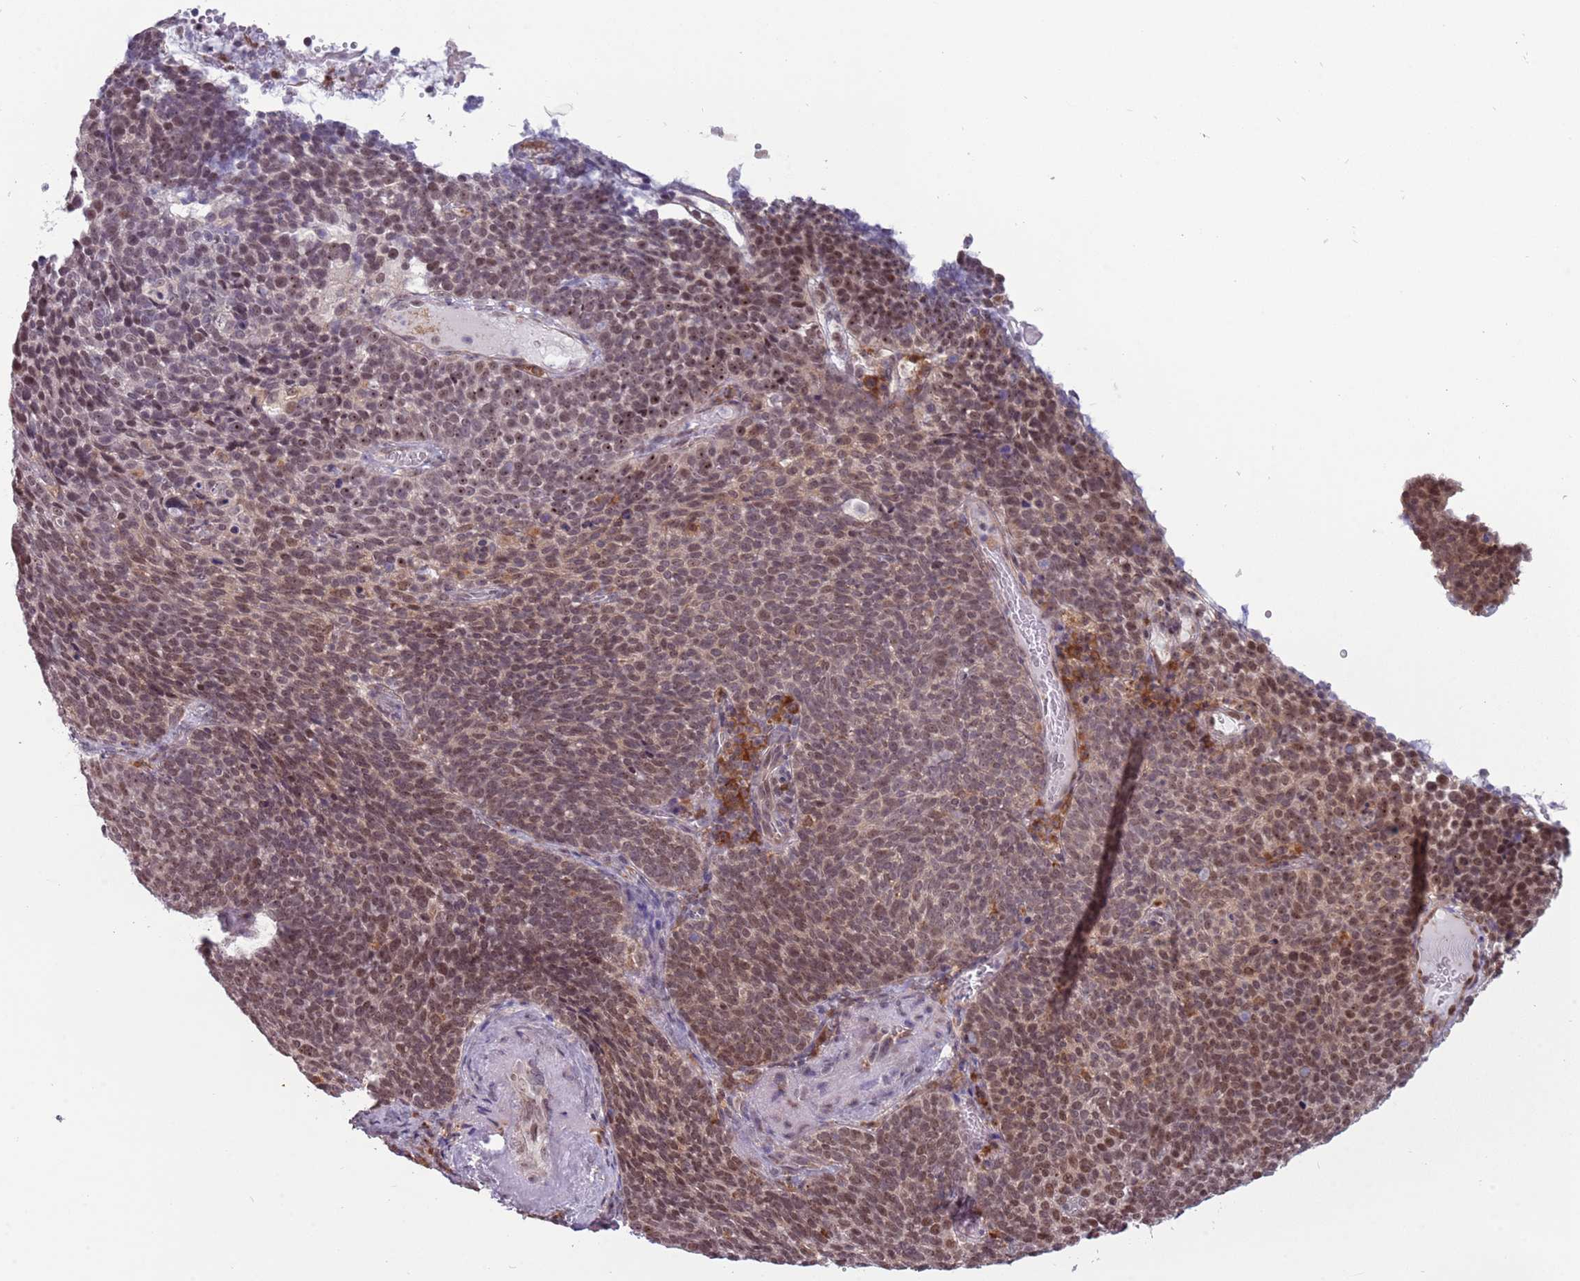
{"staining": {"intensity": "moderate", "quantity": "25%-75%", "location": "nuclear"}, "tissue": "cervical cancer", "cell_type": "Tumor cells", "image_type": "cancer", "snomed": [{"axis": "morphology", "description": "Normal tissue, NOS"}, {"axis": "morphology", "description": "Squamous cell carcinoma, NOS"}, {"axis": "topography", "description": "Cervix"}], "caption": "Human cervical squamous cell carcinoma stained for a protein (brown) demonstrates moderate nuclear positive expression in approximately 25%-75% of tumor cells.", "gene": "BARD1", "patient": {"sex": "female", "age": 39}}